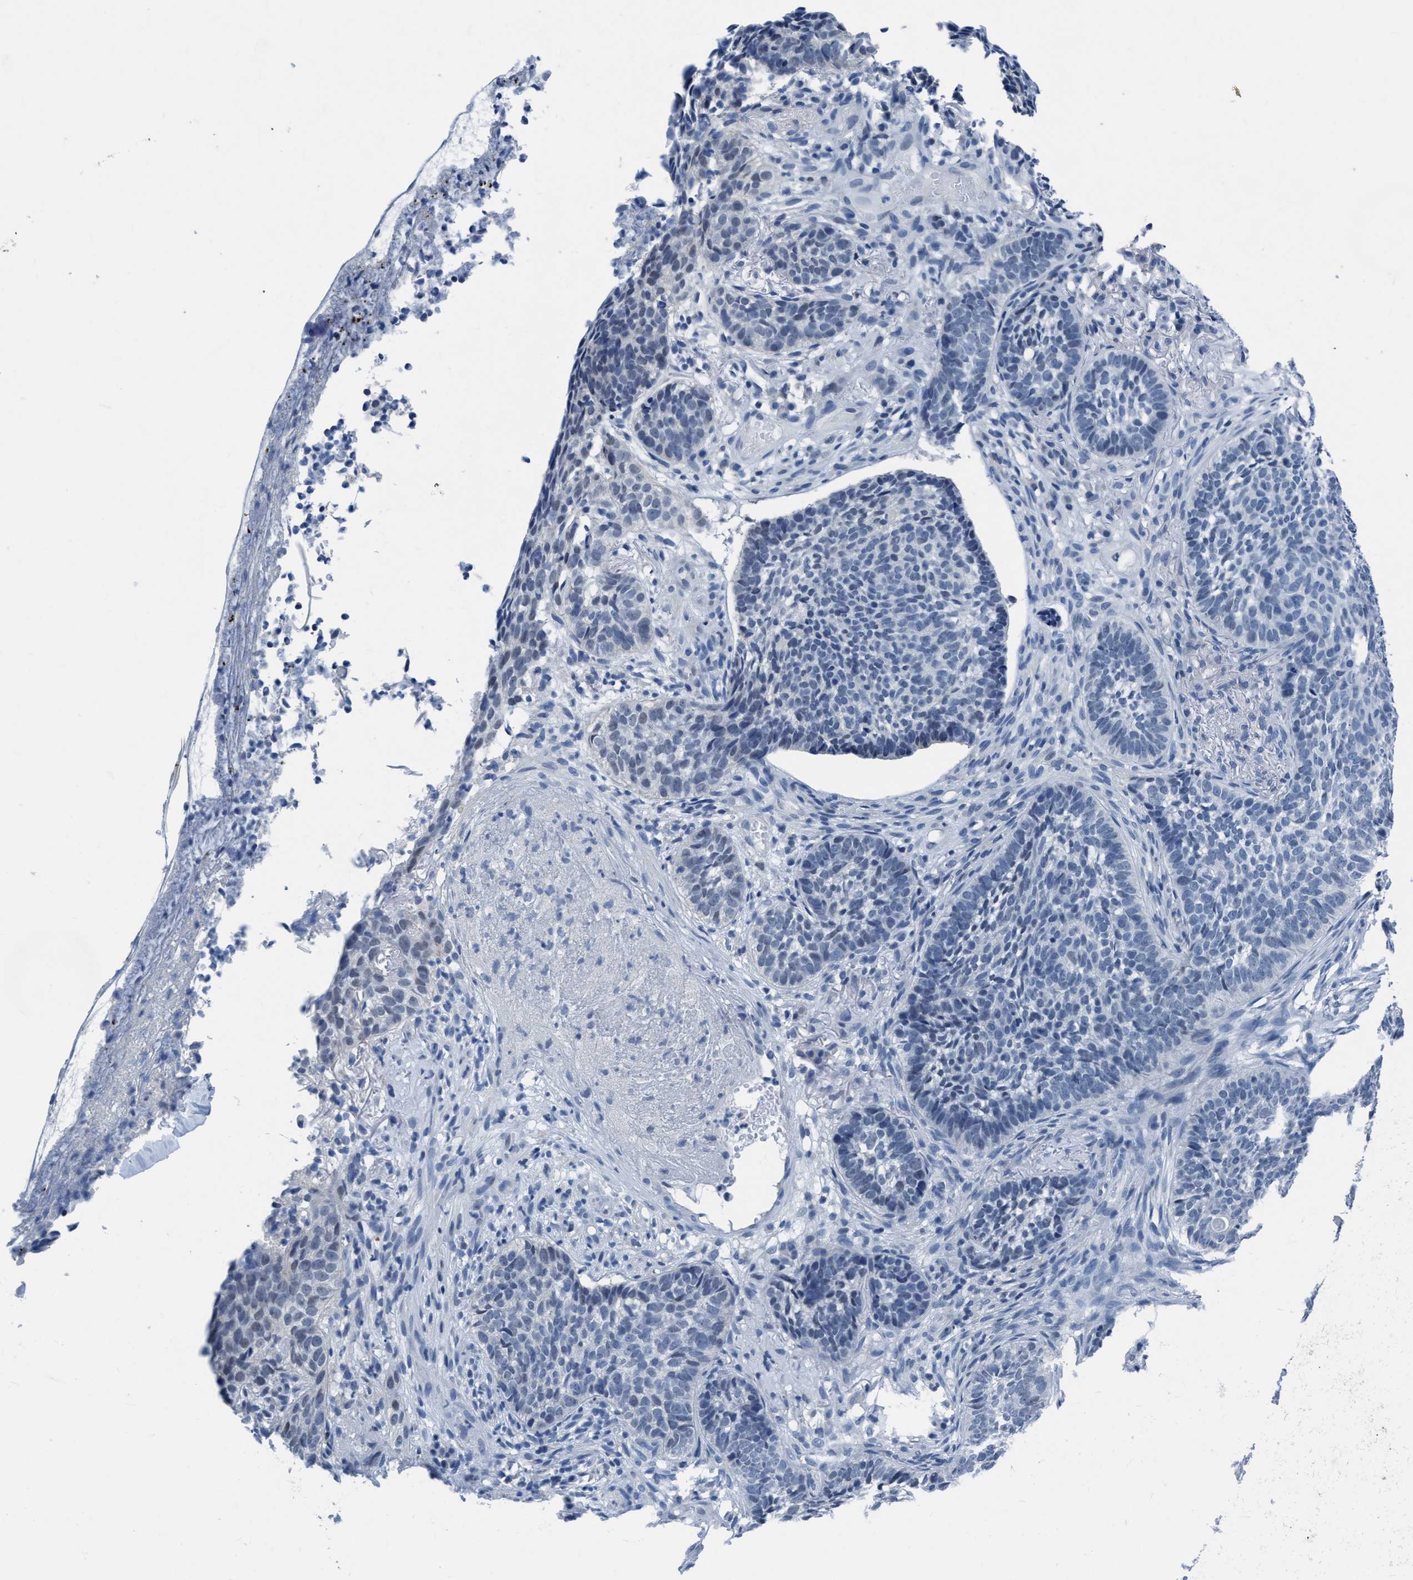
{"staining": {"intensity": "negative", "quantity": "none", "location": "none"}, "tissue": "skin cancer", "cell_type": "Tumor cells", "image_type": "cancer", "snomed": [{"axis": "morphology", "description": "Basal cell carcinoma"}, {"axis": "topography", "description": "Skin"}], "caption": "Histopathology image shows no protein expression in tumor cells of skin cancer tissue. (DAB (3,3'-diaminobenzidine) immunohistochemistry (IHC) with hematoxylin counter stain).", "gene": "DNAI1", "patient": {"sex": "male", "age": 85}}